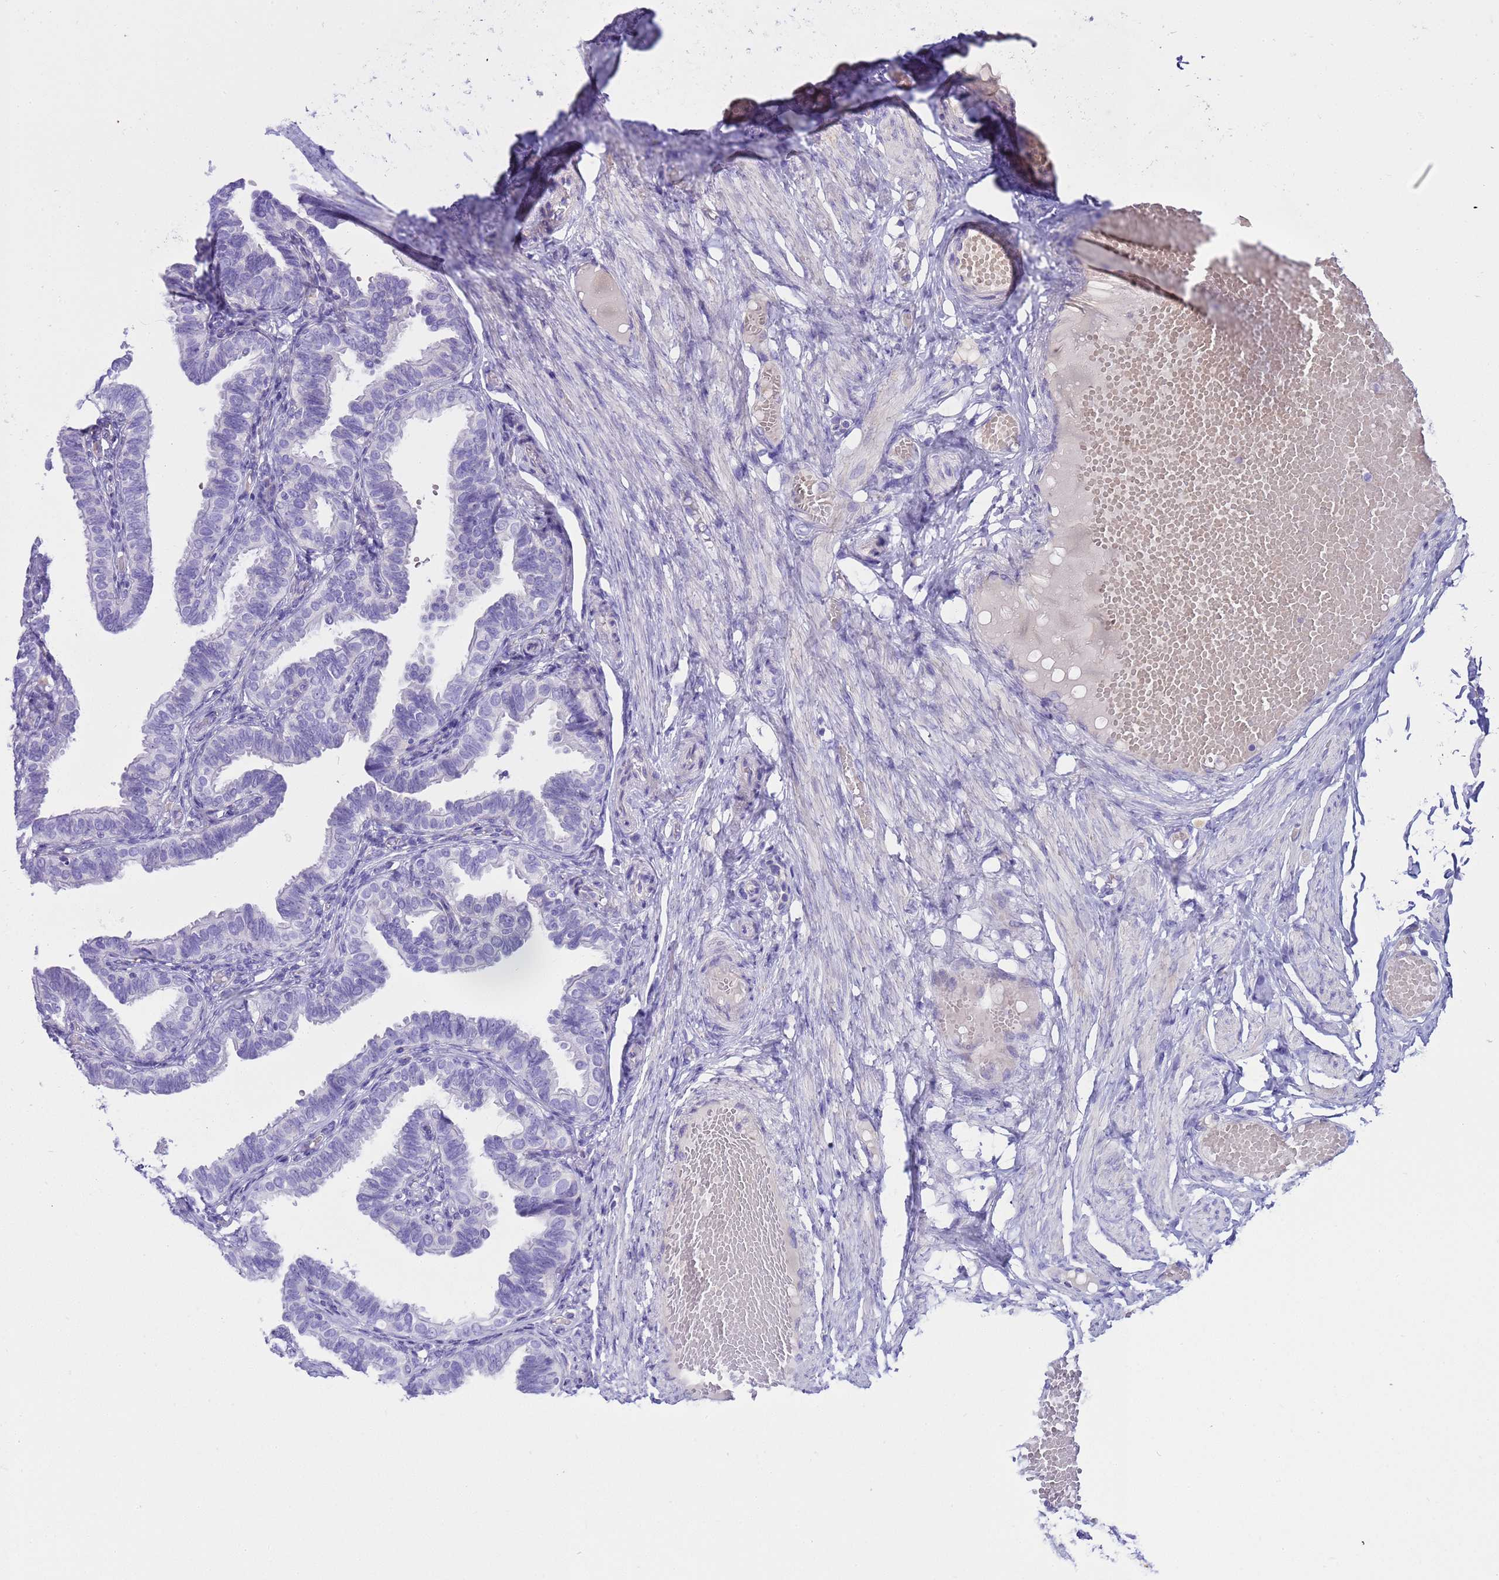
{"staining": {"intensity": "negative", "quantity": "none", "location": "none"}, "tissue": "fallopian tube", "cell_type": "Glandular cells", "image_type": "normal", "snomed": [{"axis": "morphology", "description": "Normal tissue, NOS"}, {"axis": "topography", "description": "Fallopian tube"}], "caption": "Micrograph shows no significant protein staining in glandular cells of unremarkable fallopian tube.", "gene": "RIPPLY2", "patient": {"sex": "female", "age": 39}}